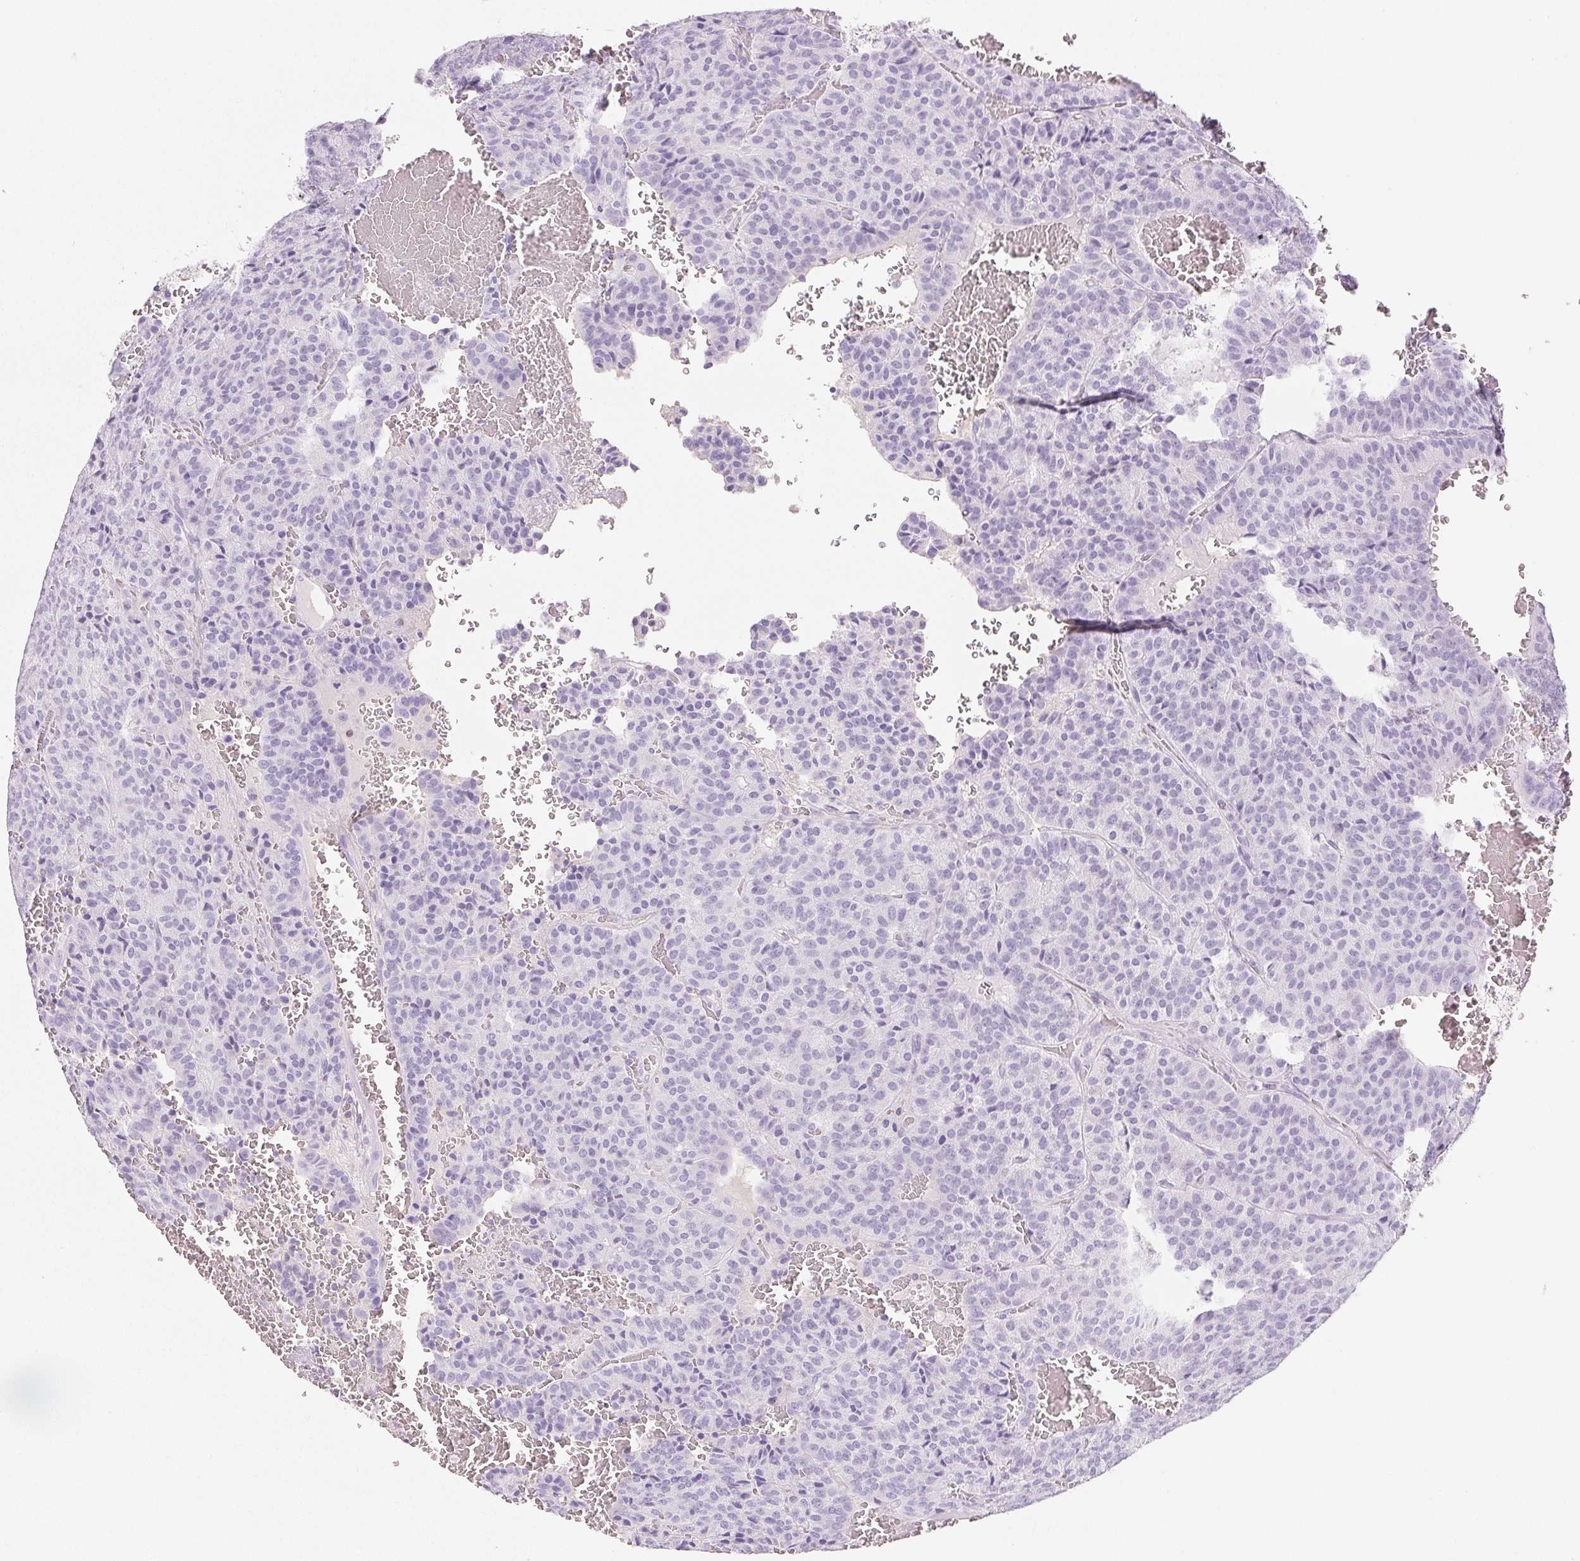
{"staining": {"intensity": "negative", "quantity": "none", "location": "none"}, "tissue": "carcinoid", "cell_type": "Tumor cells", "image_type": "cancer", "snomed": [{"axis": "morphology", "description": "Carcinoid, malignant, NOS"}, {"axis": "topography", "description": "Lung"}], "caption": "Immunohistochemistry of human carcinoid (malignant) exhibits no positivity in tumor cells. The staining was performed using DAB to visualize the protein expression in brown, while the nuclei were stained in blue with hematoxylin (Magnification: 20x).", "gene": "BEND2", "patient": {"sex": "male", "age": 70}}